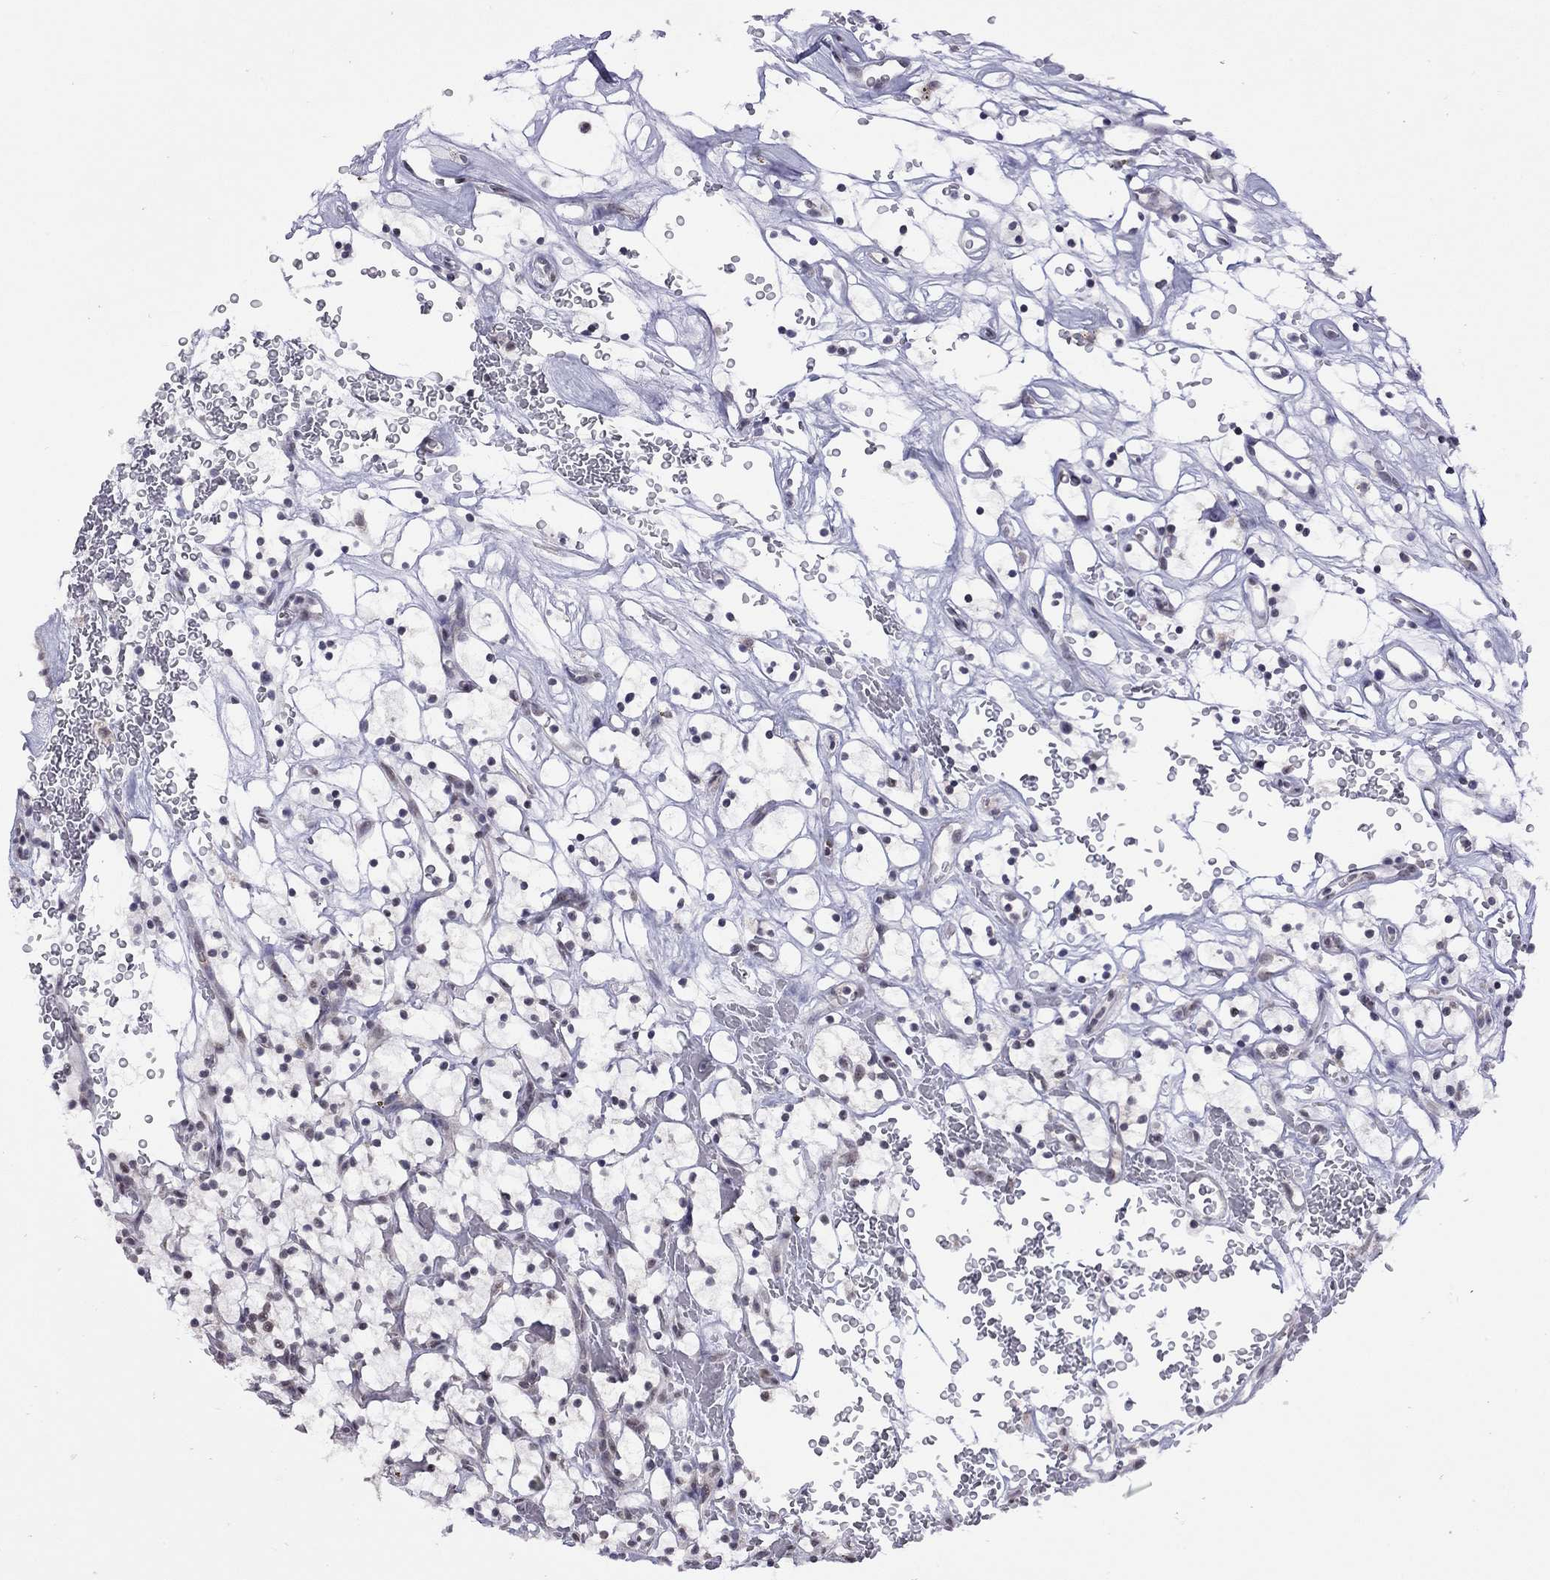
{"staining": {"intensity": "negative", "quantity": "none", "location": "none"}, "tissue": "renal cancer", "cell_type": "Tumor cells", "image_type": "cancer", "snomed": [{"axis": "morphology", "description": "Adenocarcinoma, NOS"}, {"axis": "topography", "description": "Kidney"}], "caption": "Immunohistochemistry (IHC) of renal adenocarcinoma displays no staining in tumor cells.", "gene": "HES5", "patient": {"sex": "female", "age": 64}}